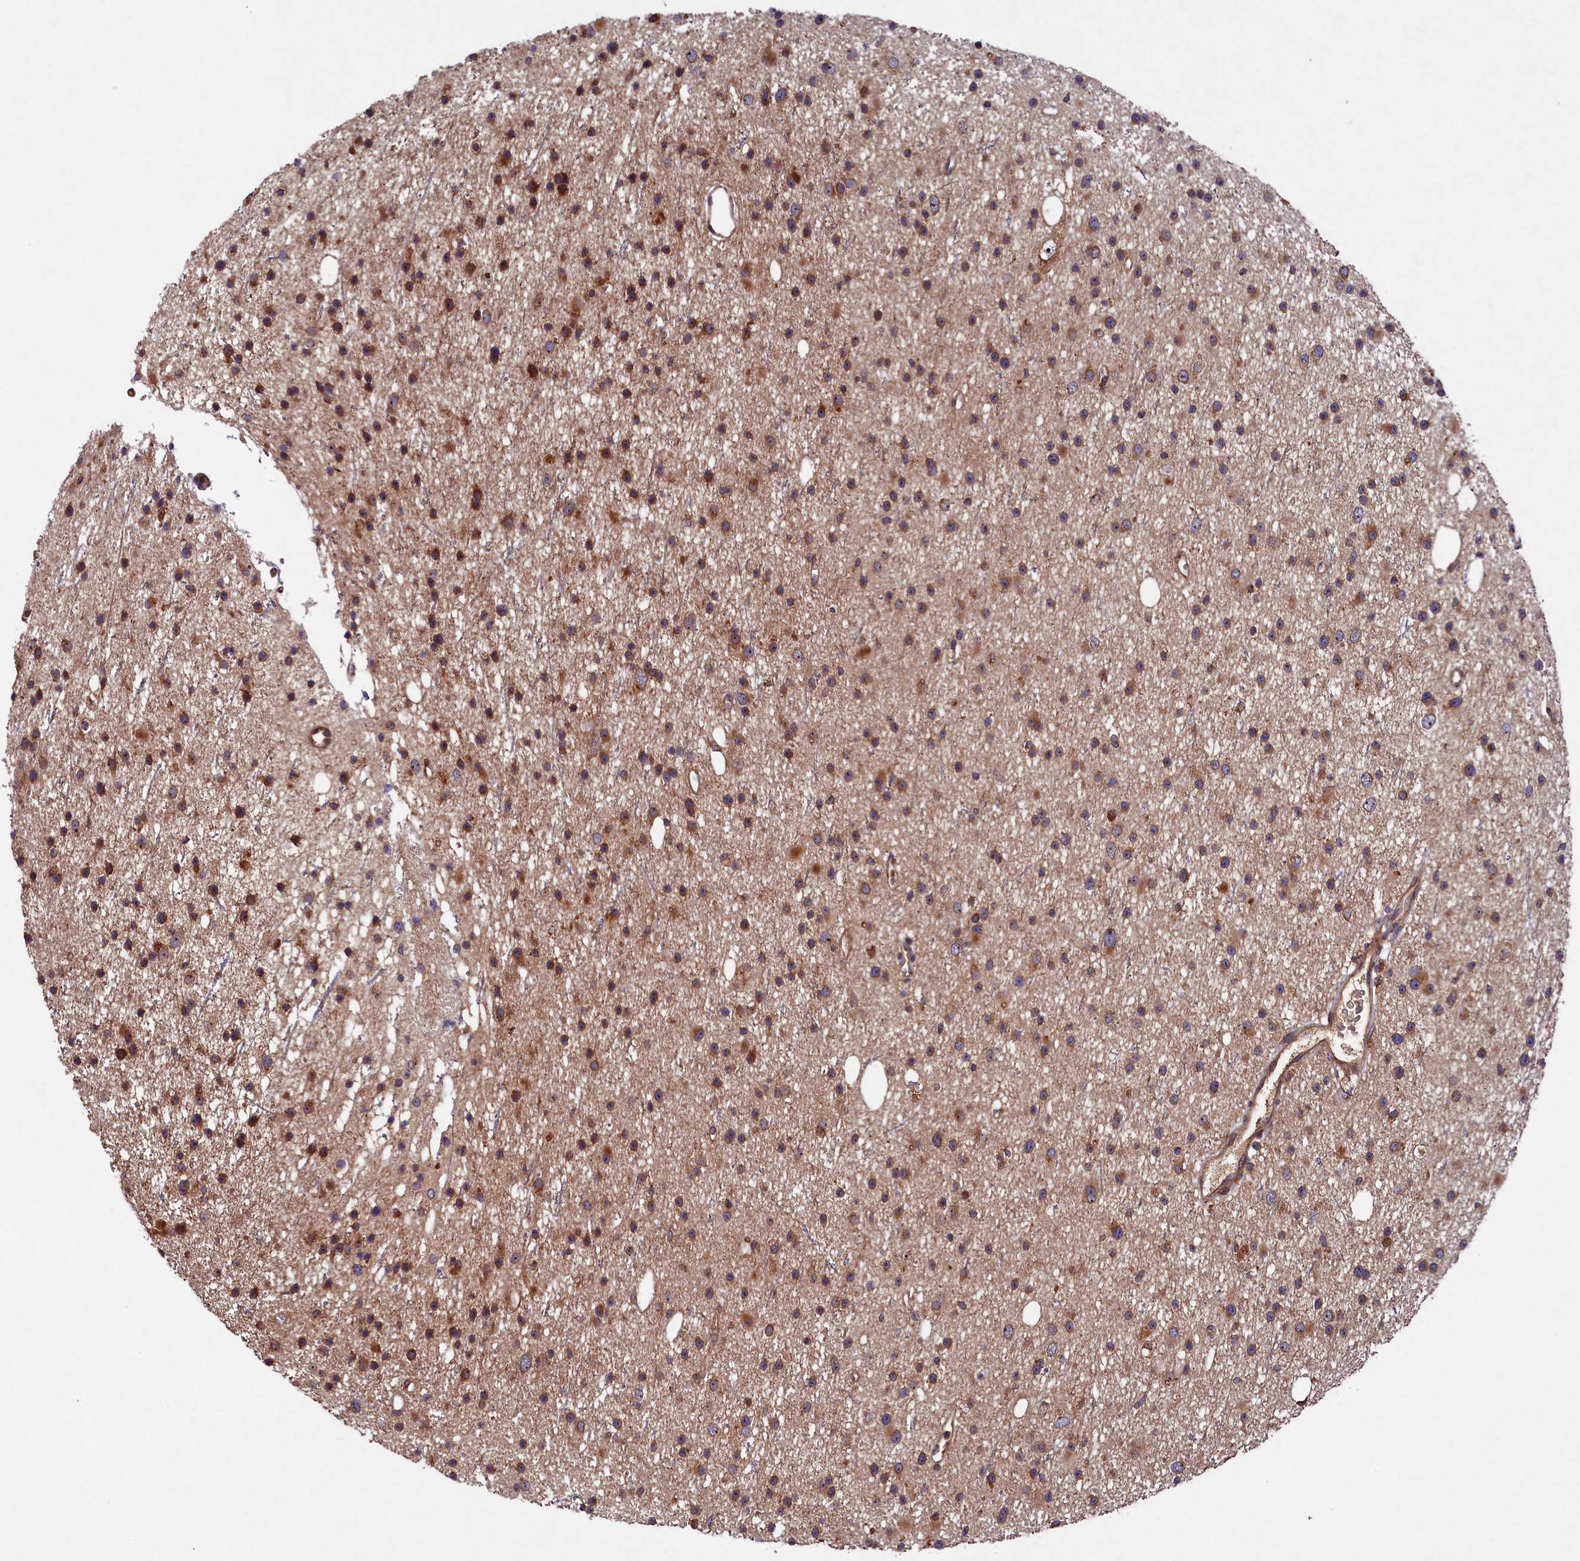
{"staining": {"intensity": "moderate", "quantity": ">75%", "location": "cytoplasmic/membranous"}, "tissue": "glioma", "cell_type": "Tumor cells", "image_type": "cancer", "snomed": [{"axis": "morphology", "description": "Glioma, malignant, Low grade"}, {"axis": "topography", "description": "Cerebral cortex"}], "caption": "Malignant glioma (low-grade) stained with a brown dye reveals moderate cytoplasmic/membranous positive staining in approximately >75% of tumor cells.", "gene": "ARRDC4", "patient": {"sex": "female", "age": 39}}